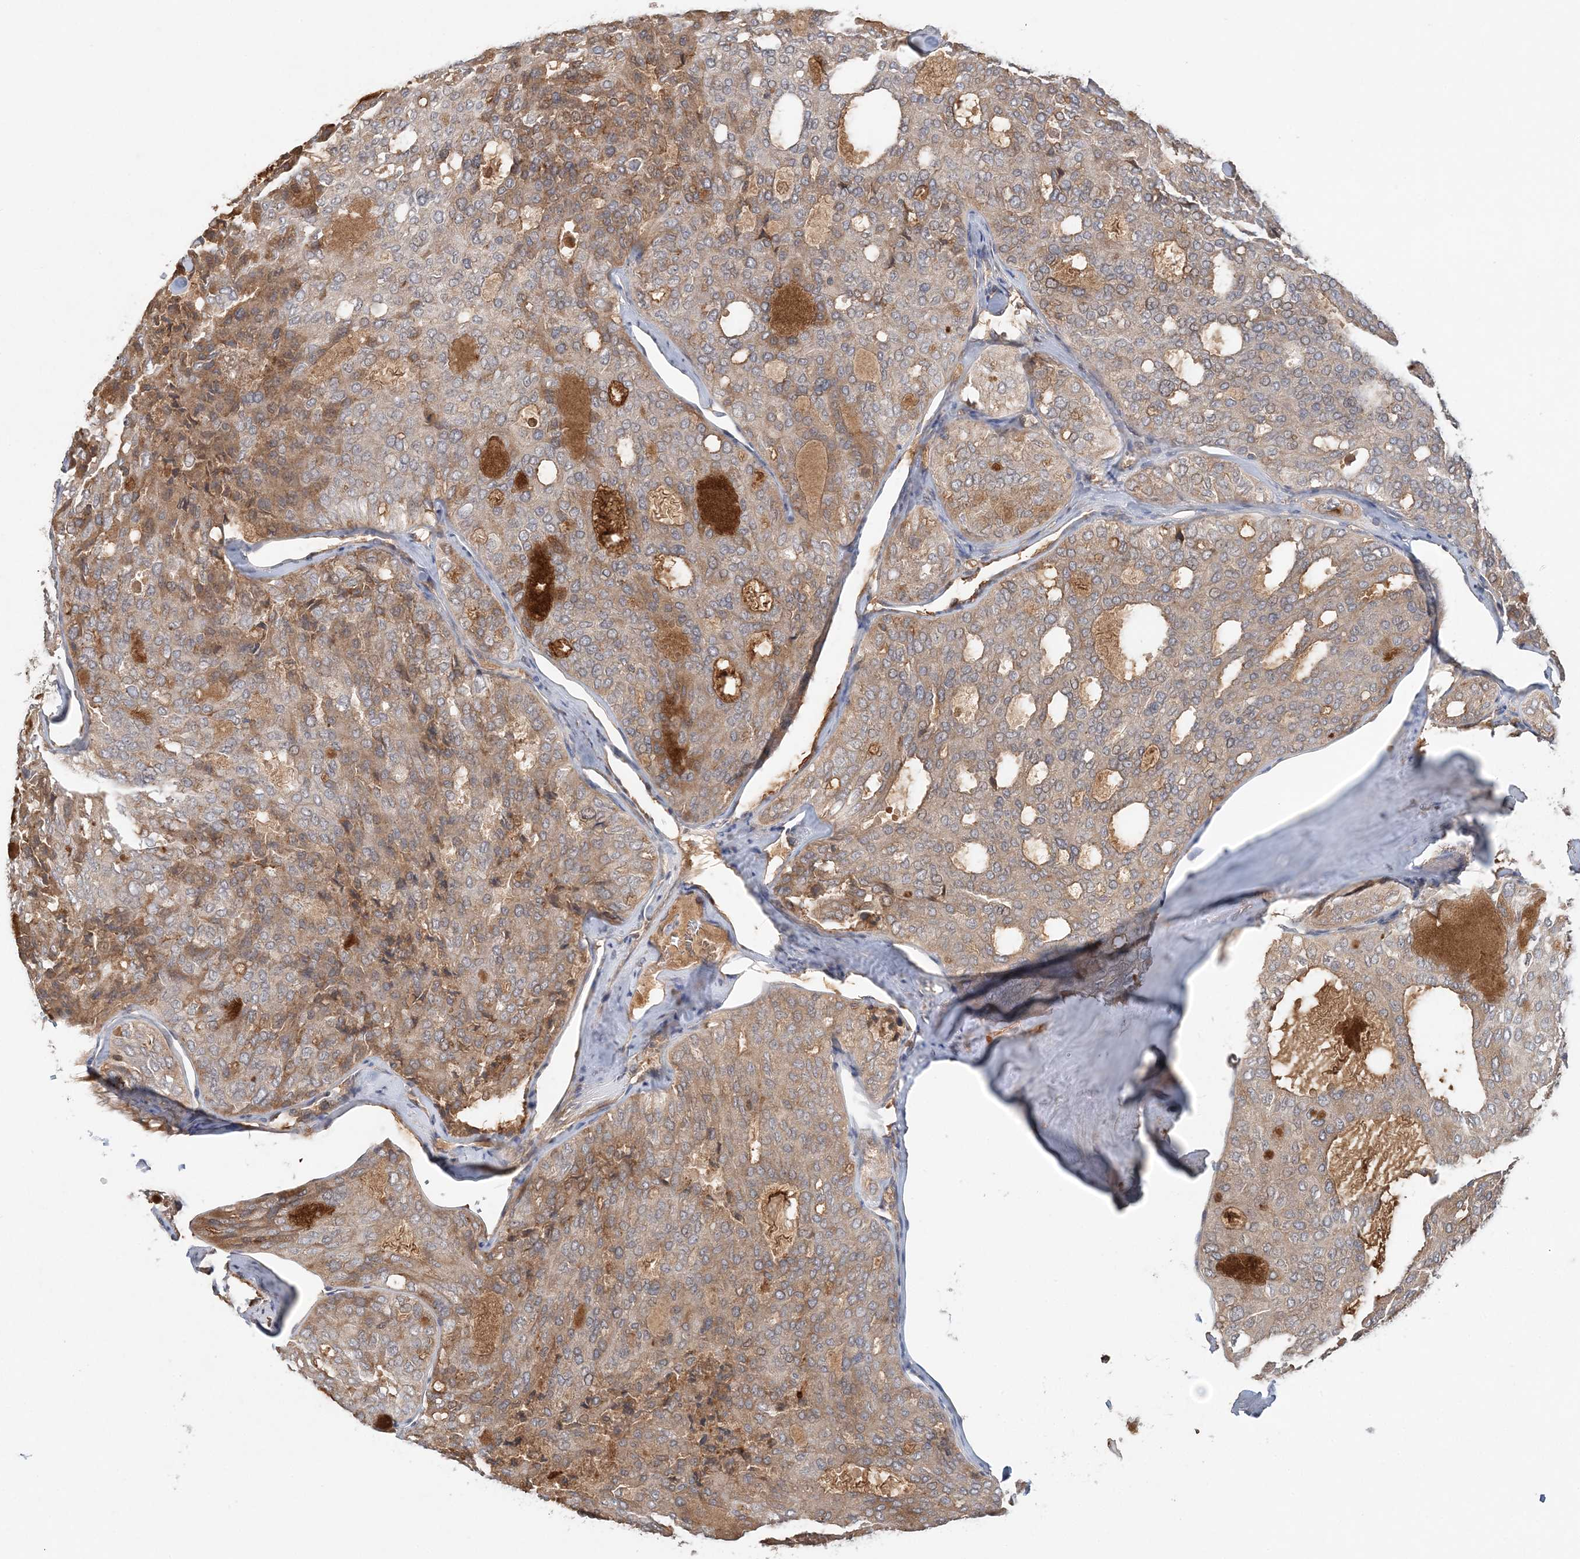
{"staining": {"intensity": "moderate", "quantity": ">75%", "location": "cytoplasmic/membranous"}, "tissue": "thyroid cancer", "cell_type": "Tumor cells", "image_type": "cancer", "snomed": [{"axis": "morphology", "description": "Follicular adenoma carcinoma, NOS"}, {"axis": "topography", "description": "Thyroid gland"}], "caption": "A micrograph showing moderate cytoplasmic/membranous staining in approximately >75% of tumor cells in follicular adenoma carcinoma (thyroid), as visualized by brown immunohistochemical staining.", "gene": "SYCP3", "patient": {"sex": "male", "age": 75}}